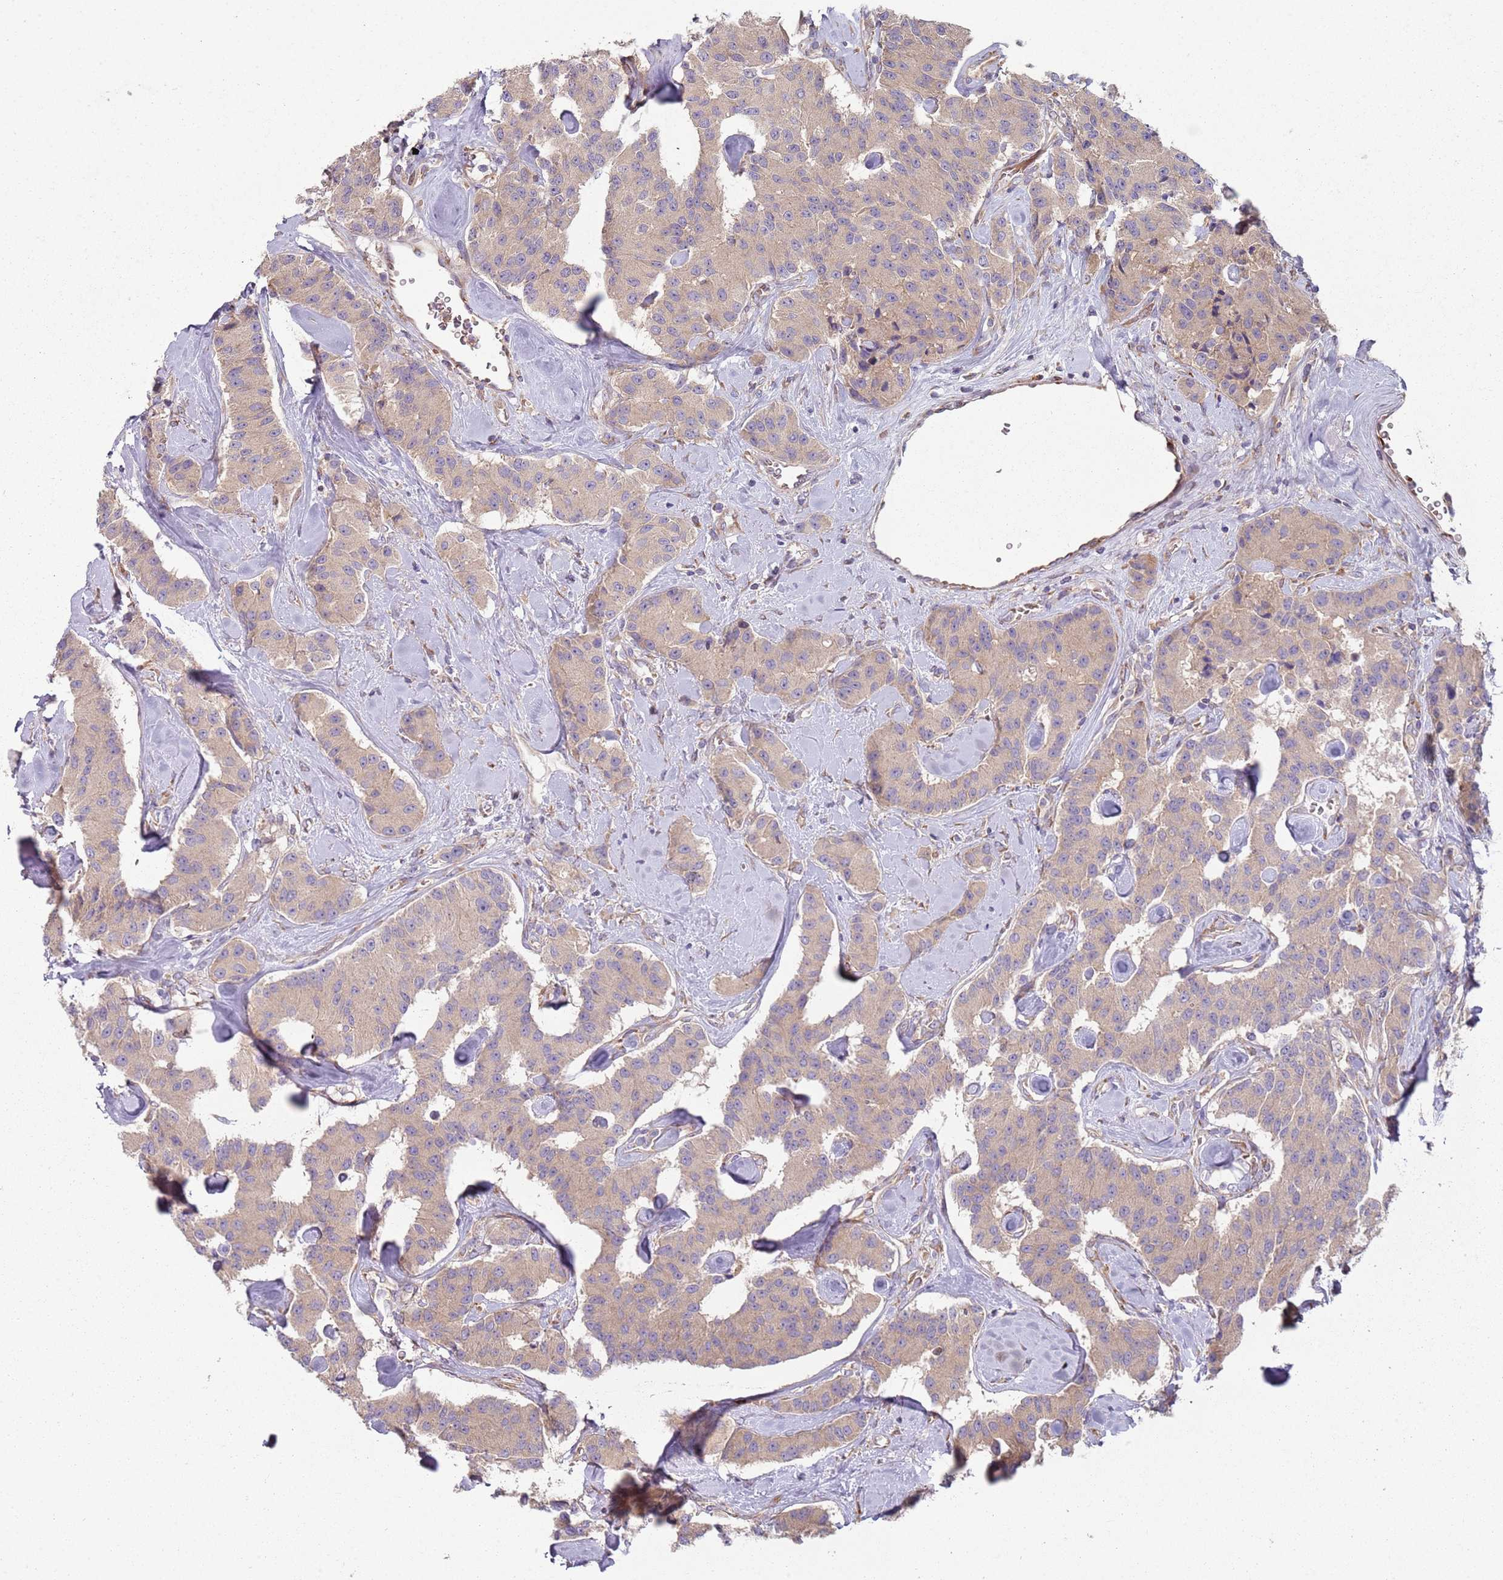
{"staining": {"intensity": "weak", "quantity": "<25%", "location": "cytoplasmic/membranous"}, "tissue": "carcinoid", "cell_type": "Tumor cells", "image_type": "cancer", "snomed": [{"axis": "morphology", "description": "Carcinoid, malignant, NOS"}, {"axis": "topography", "description": "Pancreas"}], "caption": "The image shows no staining of tumor cells in carcinoid.", "gene": "SPATA2", "patient": {"sex": "male", "age": 41}}